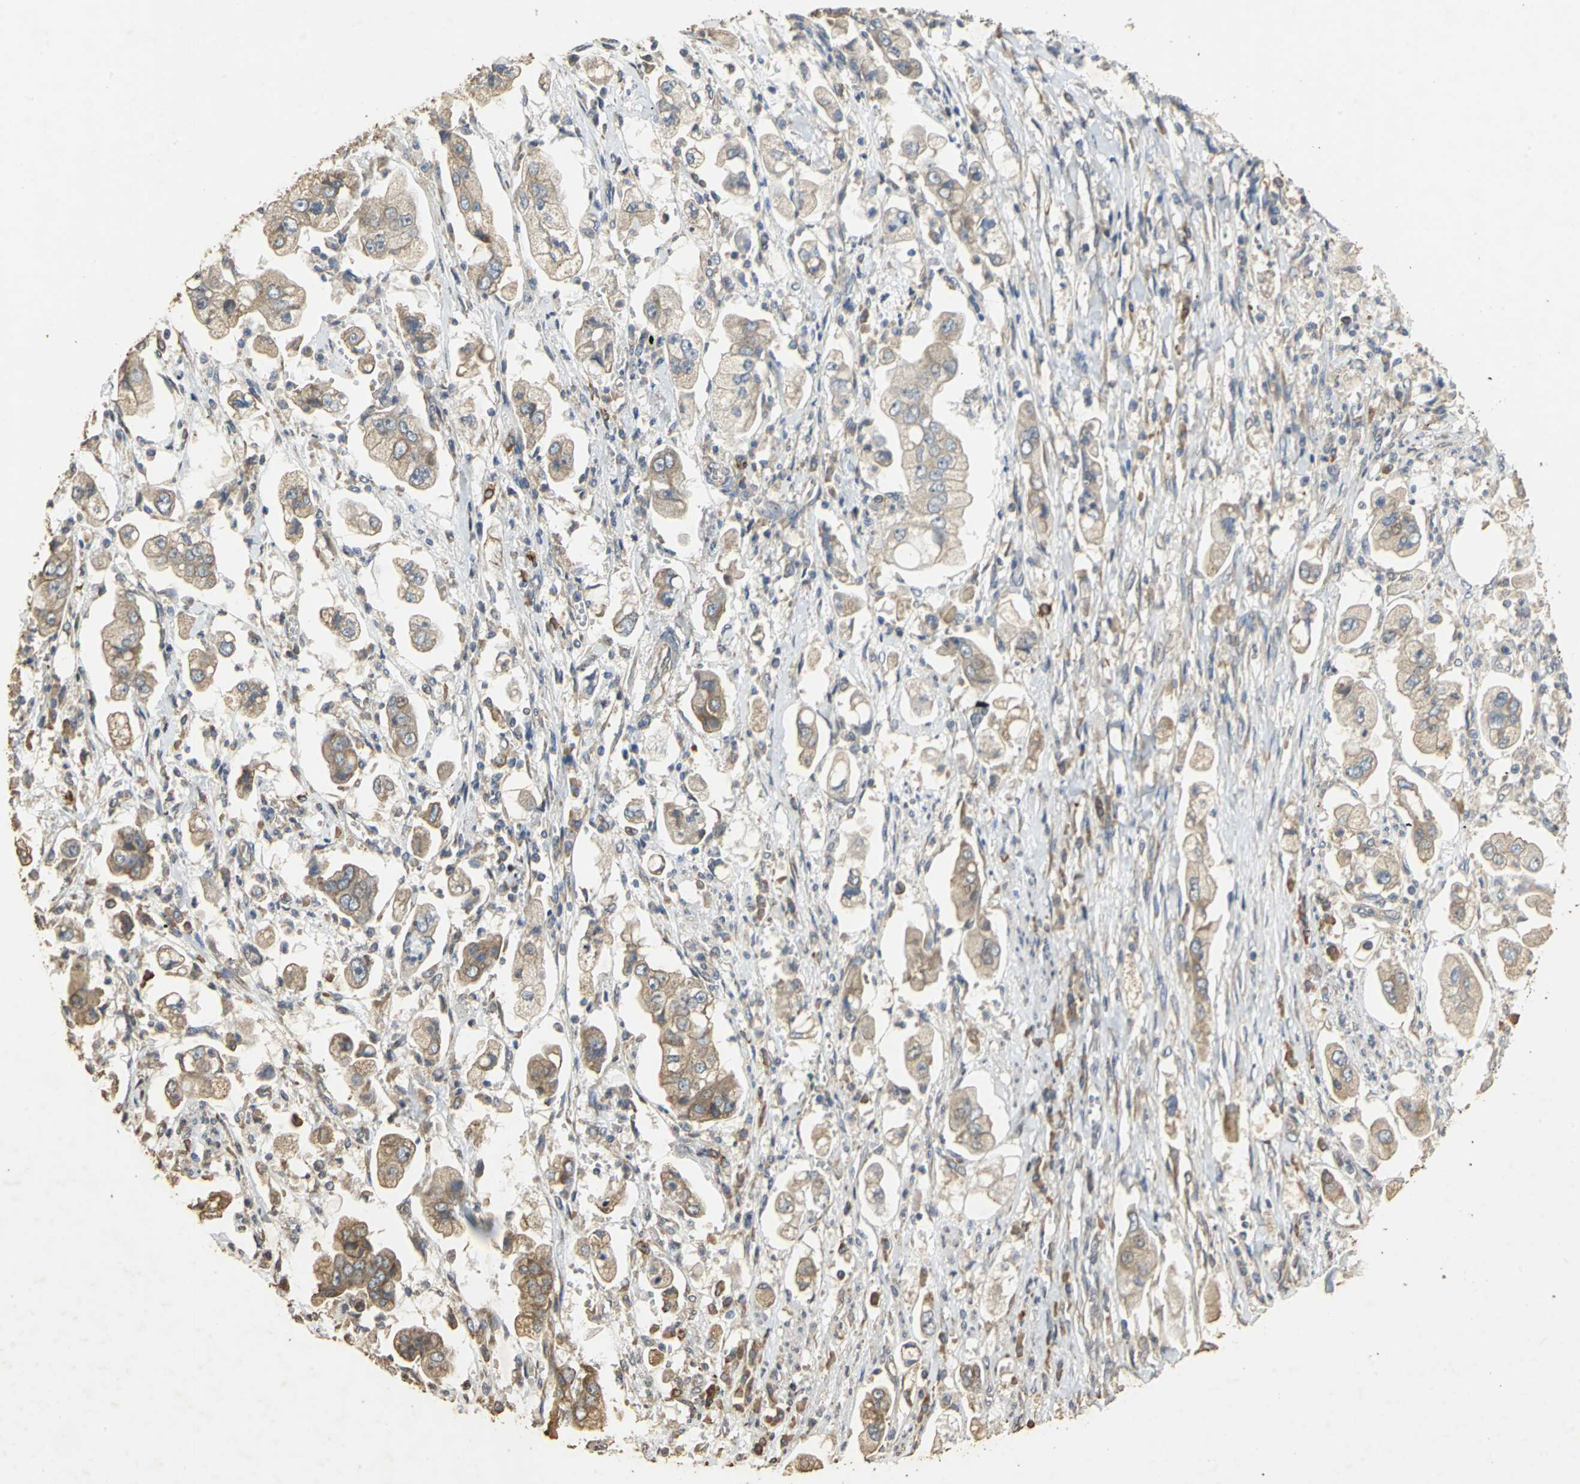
{"staining": {"intensity": "weak", "quantity": "25%-75%", "location": "cytoplasmic/membranous"}, "tissue": "stomach cancer", "cell_type": "Tumor cells", "image_type": "cancer", "snomed": [{"axis": "morphology", "description": "Adenocarcinoma, NOS"}, {"axis": "topography", "description": "Stomach"}], "caption": "An IHC image of tumor tissue is shown. Protein staining in brown labels weak cytoplasmic/membranous positivity in stomach cancer (adenocarcinoma) within tumor cells.", "gene": "ACSL4", "patient": {"sex": "male", "age": 62}}